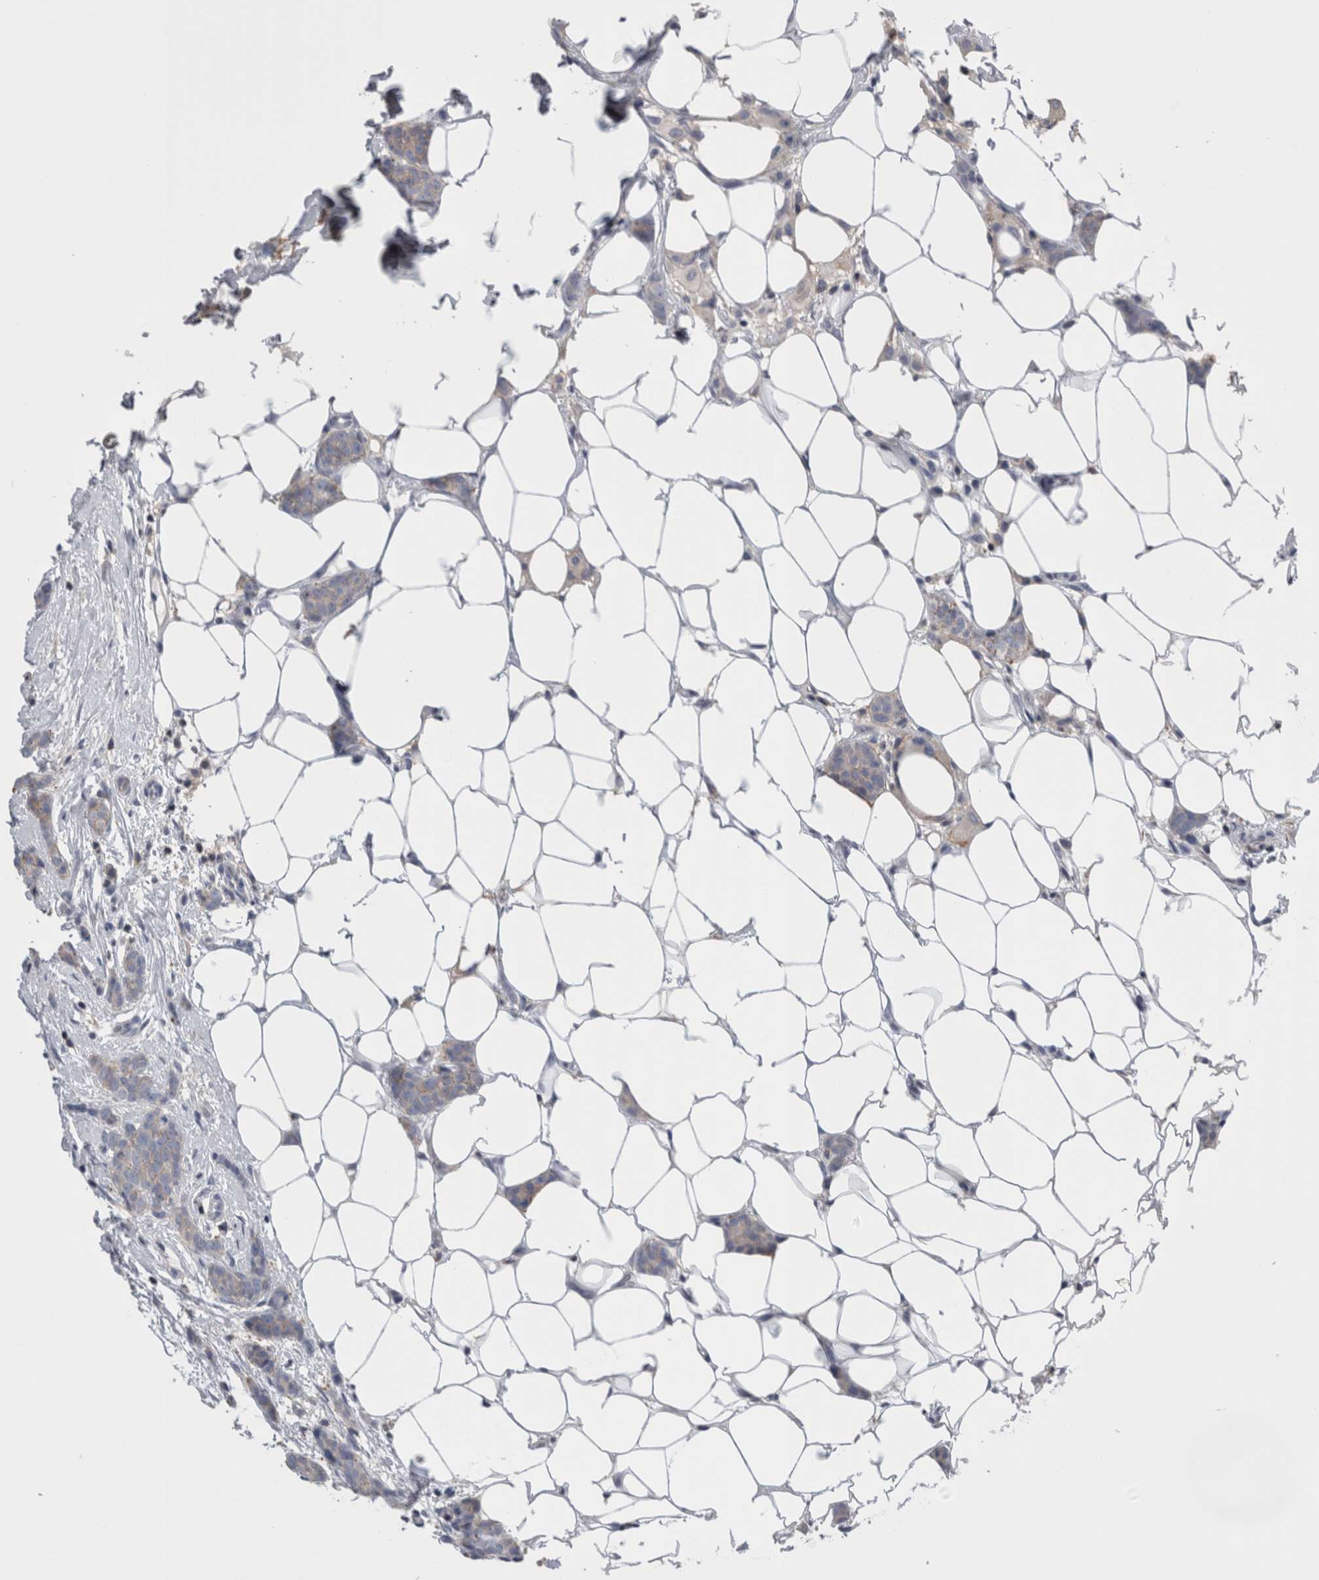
{"staining": {"intensity": "weak", "quantity": "<25%", "location": "cytoplasmic/membranous"}, "tissue": "breast cancer", "cell_type": "Tumor cells", "image_type": "cancer", "snomed": [{"axis": "morphology", "description": "Lobular carcinoma"}, {"axis": "topography", "description": "Skin"}, {"axis": "topography", "description": "Breast"}], "caption": "Breast lobular carcinoma was stained to show a protein in brown. There is no significant staining in tumor cells.", "gene": "DCTN6", "patient": {"sex": "female", "age": 46}}